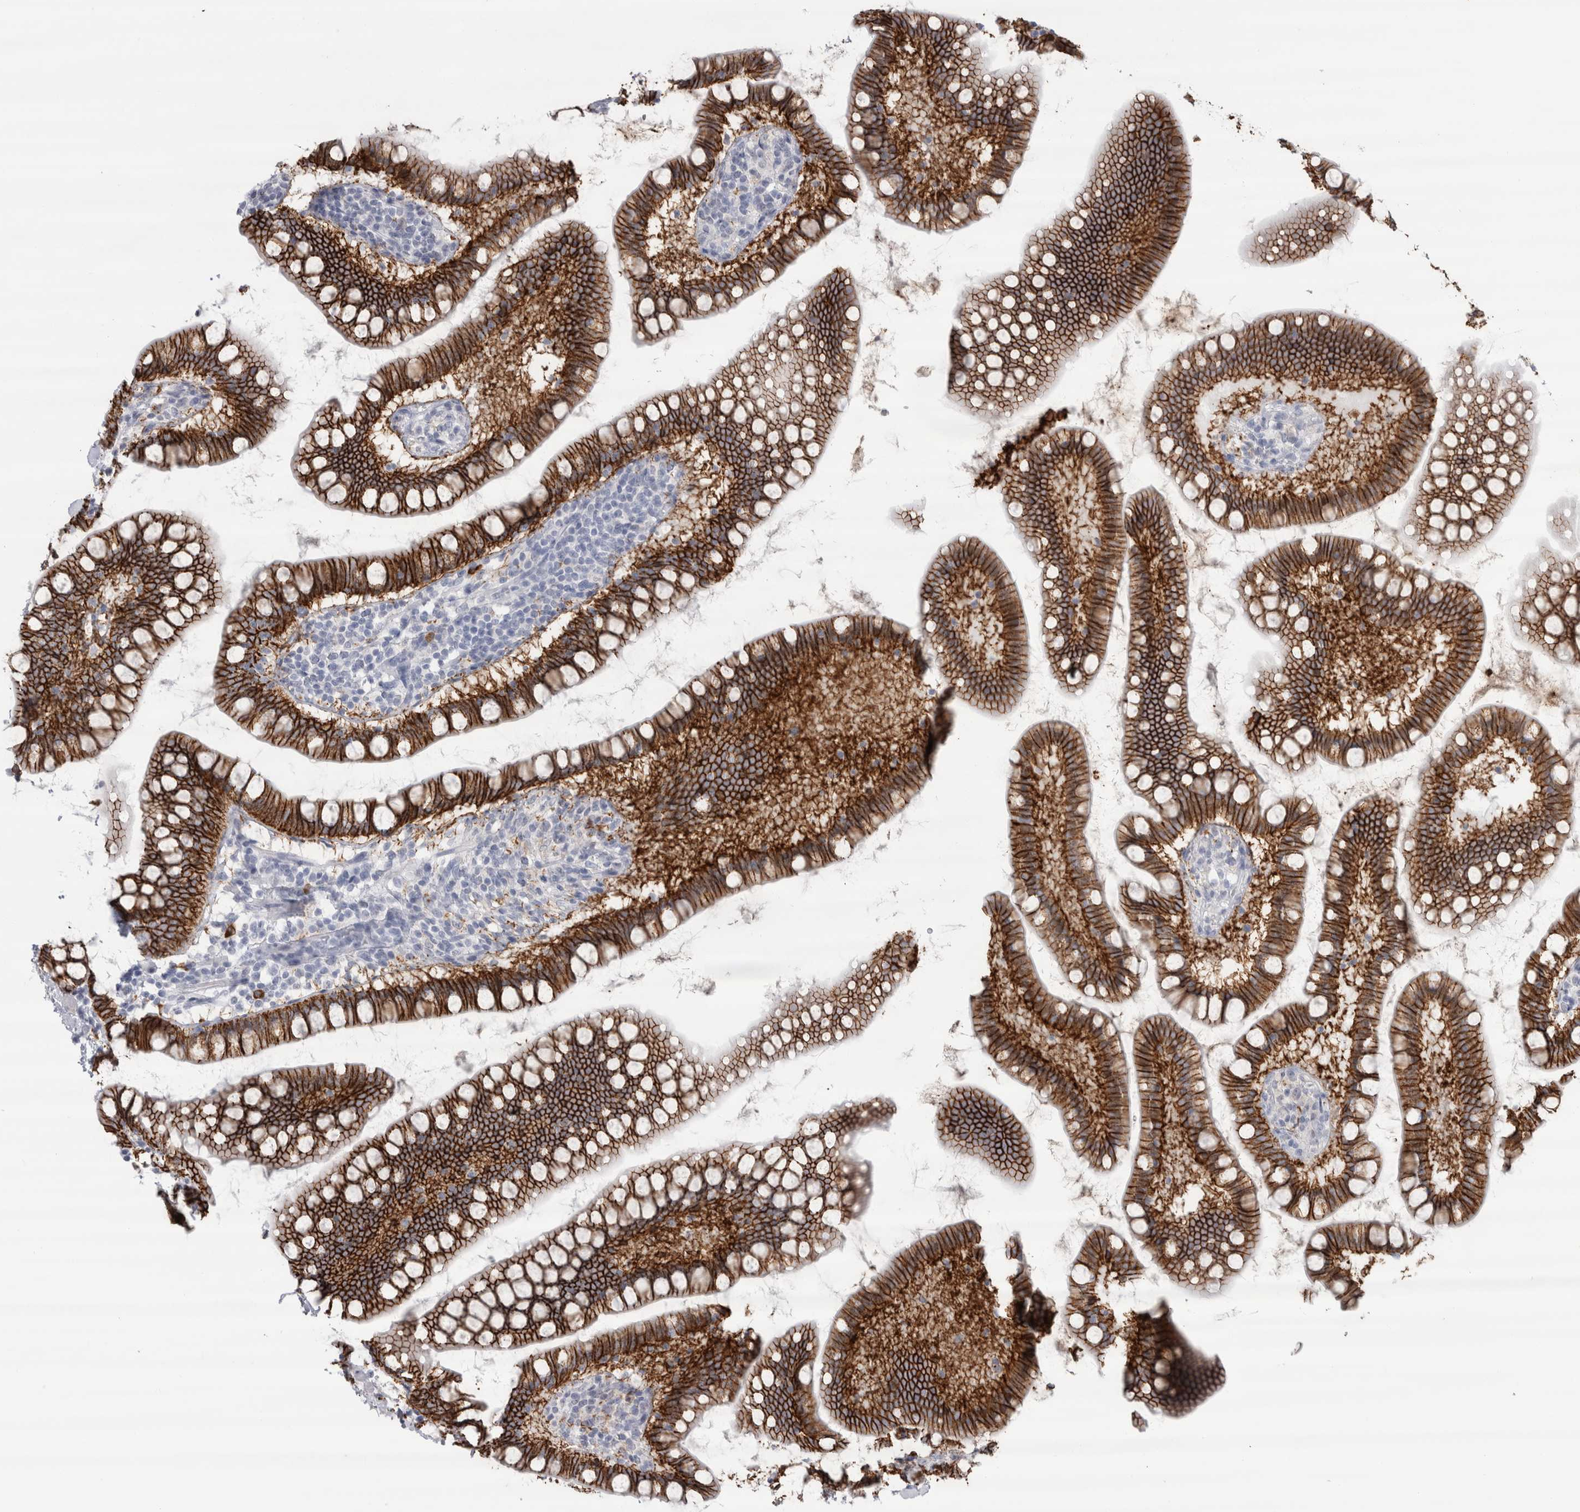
{"staining": {"intensity": "strong", "quantity": ">75%", "location": "cytoplasmic/membranous"}, "tissue": "small intestine", "cell_type": "Glandular cells", "image_type": "normal", "snomed": [{"axis": "morphology", "description": "Normal tissue, NOS"}, {"axis": "topography", "description": "Small intestine"}], "caption": "Brown immunohistochemical staining in normal human small intestine shows strong cytoplasmic/membranous staining in approximately >75% of glandular cells. Using DAB (3,3'-diaminobenzidine) (brown) and hematoxylin (blue) stains, captured at high magnification using brightfield microscopy.", "gene": "CDH17", "patient": {"sex": "female", "age": 84}}